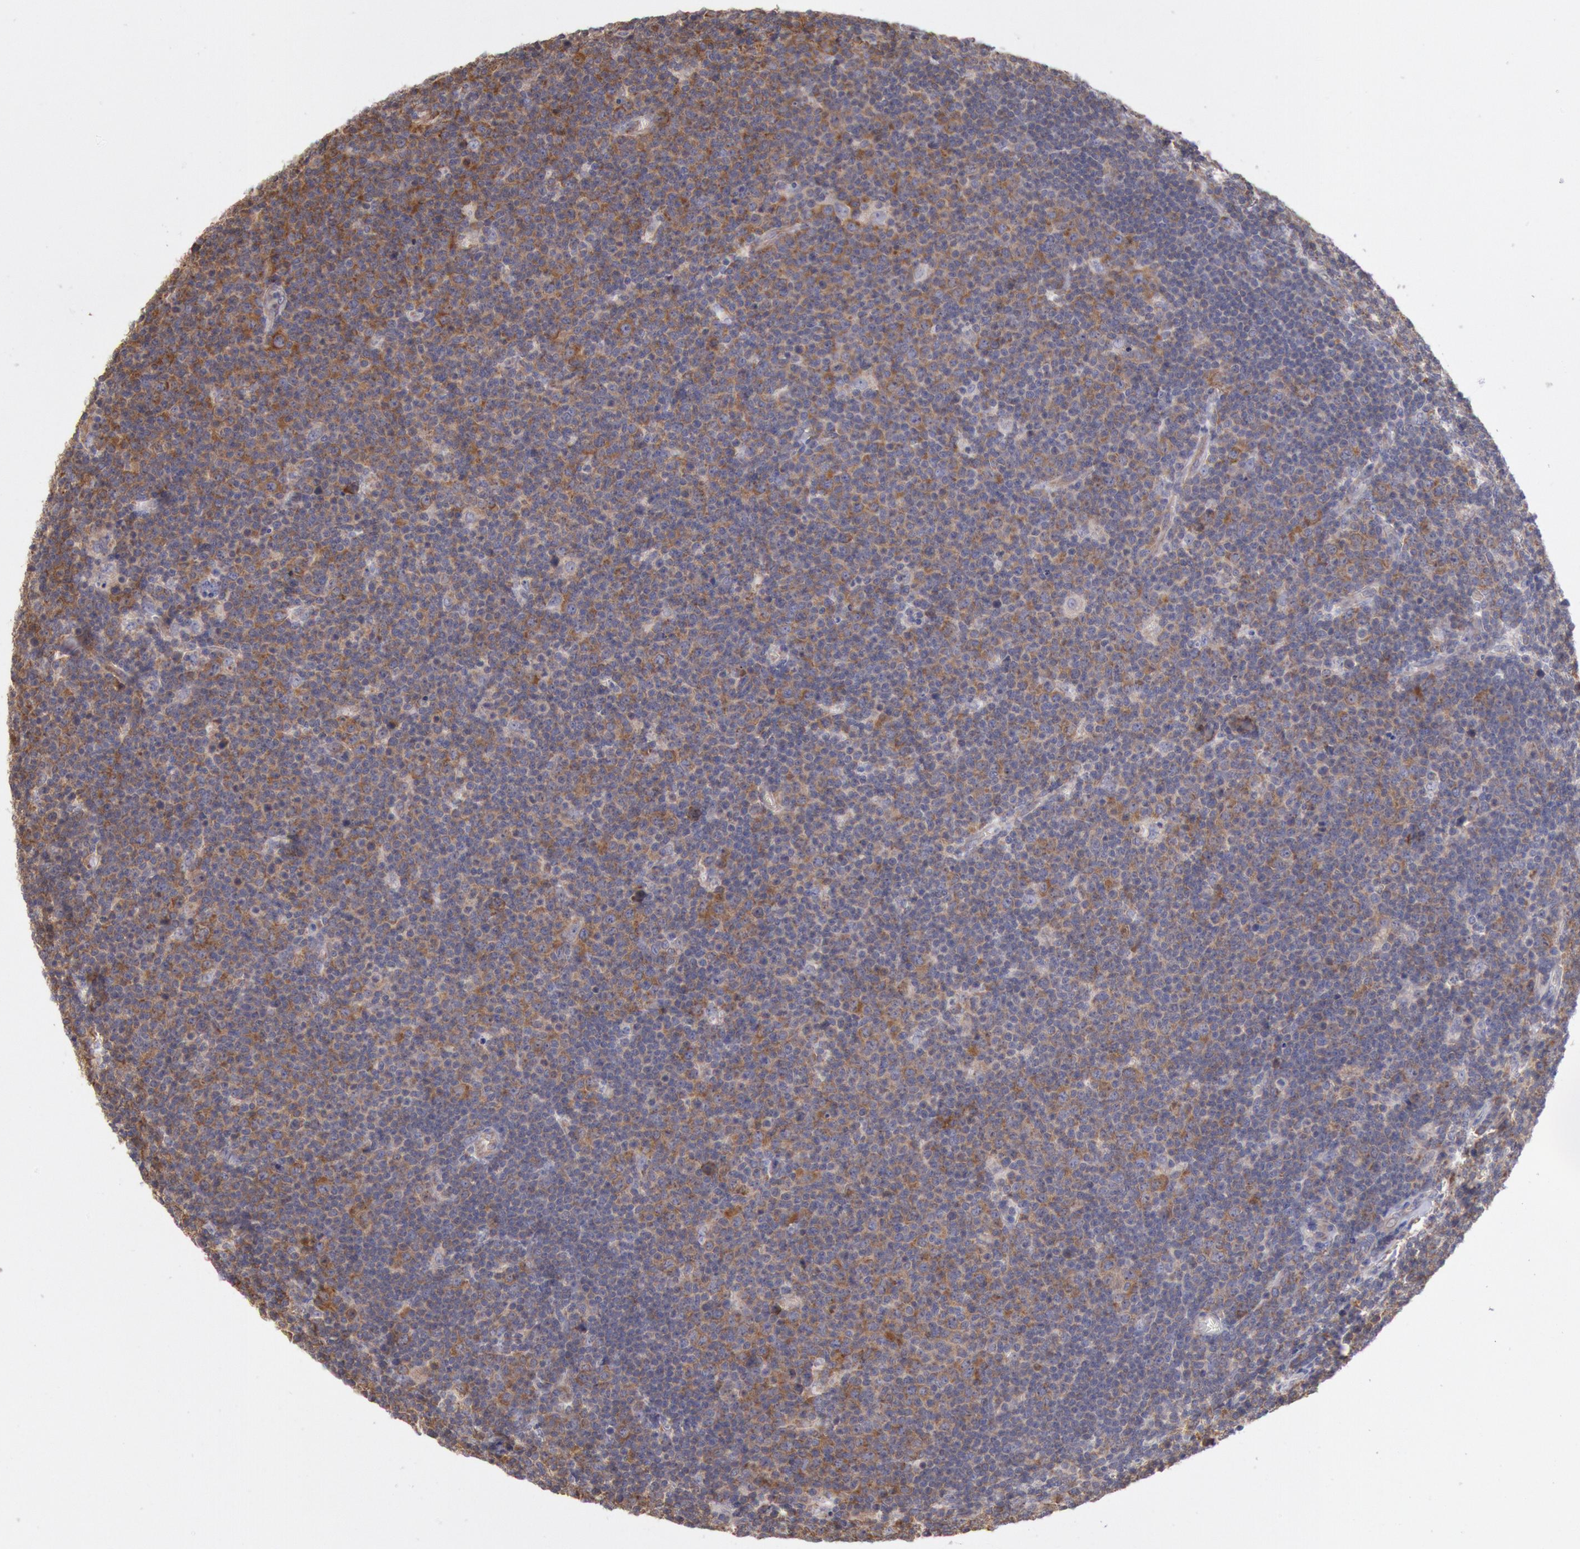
{"staining": {"intensity": "moderate", "quantity": ">75%", "location": "cytoplasmic/membranous"}, "tissue": "lymphoma", "cell_type": "Tumor cells", "image_type": "cancer", "snomed": [{"axis": "morphology", "description": "Malignant lymphoma, non-Hodgkin's type, Low grade"}, {"axis": "topography", "description": "Lymph node"}], "caption": "Lymphoma stained with immunohistochemistry (IHC) exhibits moderate cytoplasmic/membranous staining in about >75% of tumor cells.", "gene": "DRG1", "patient": {"sex": "male", "age": 74}}